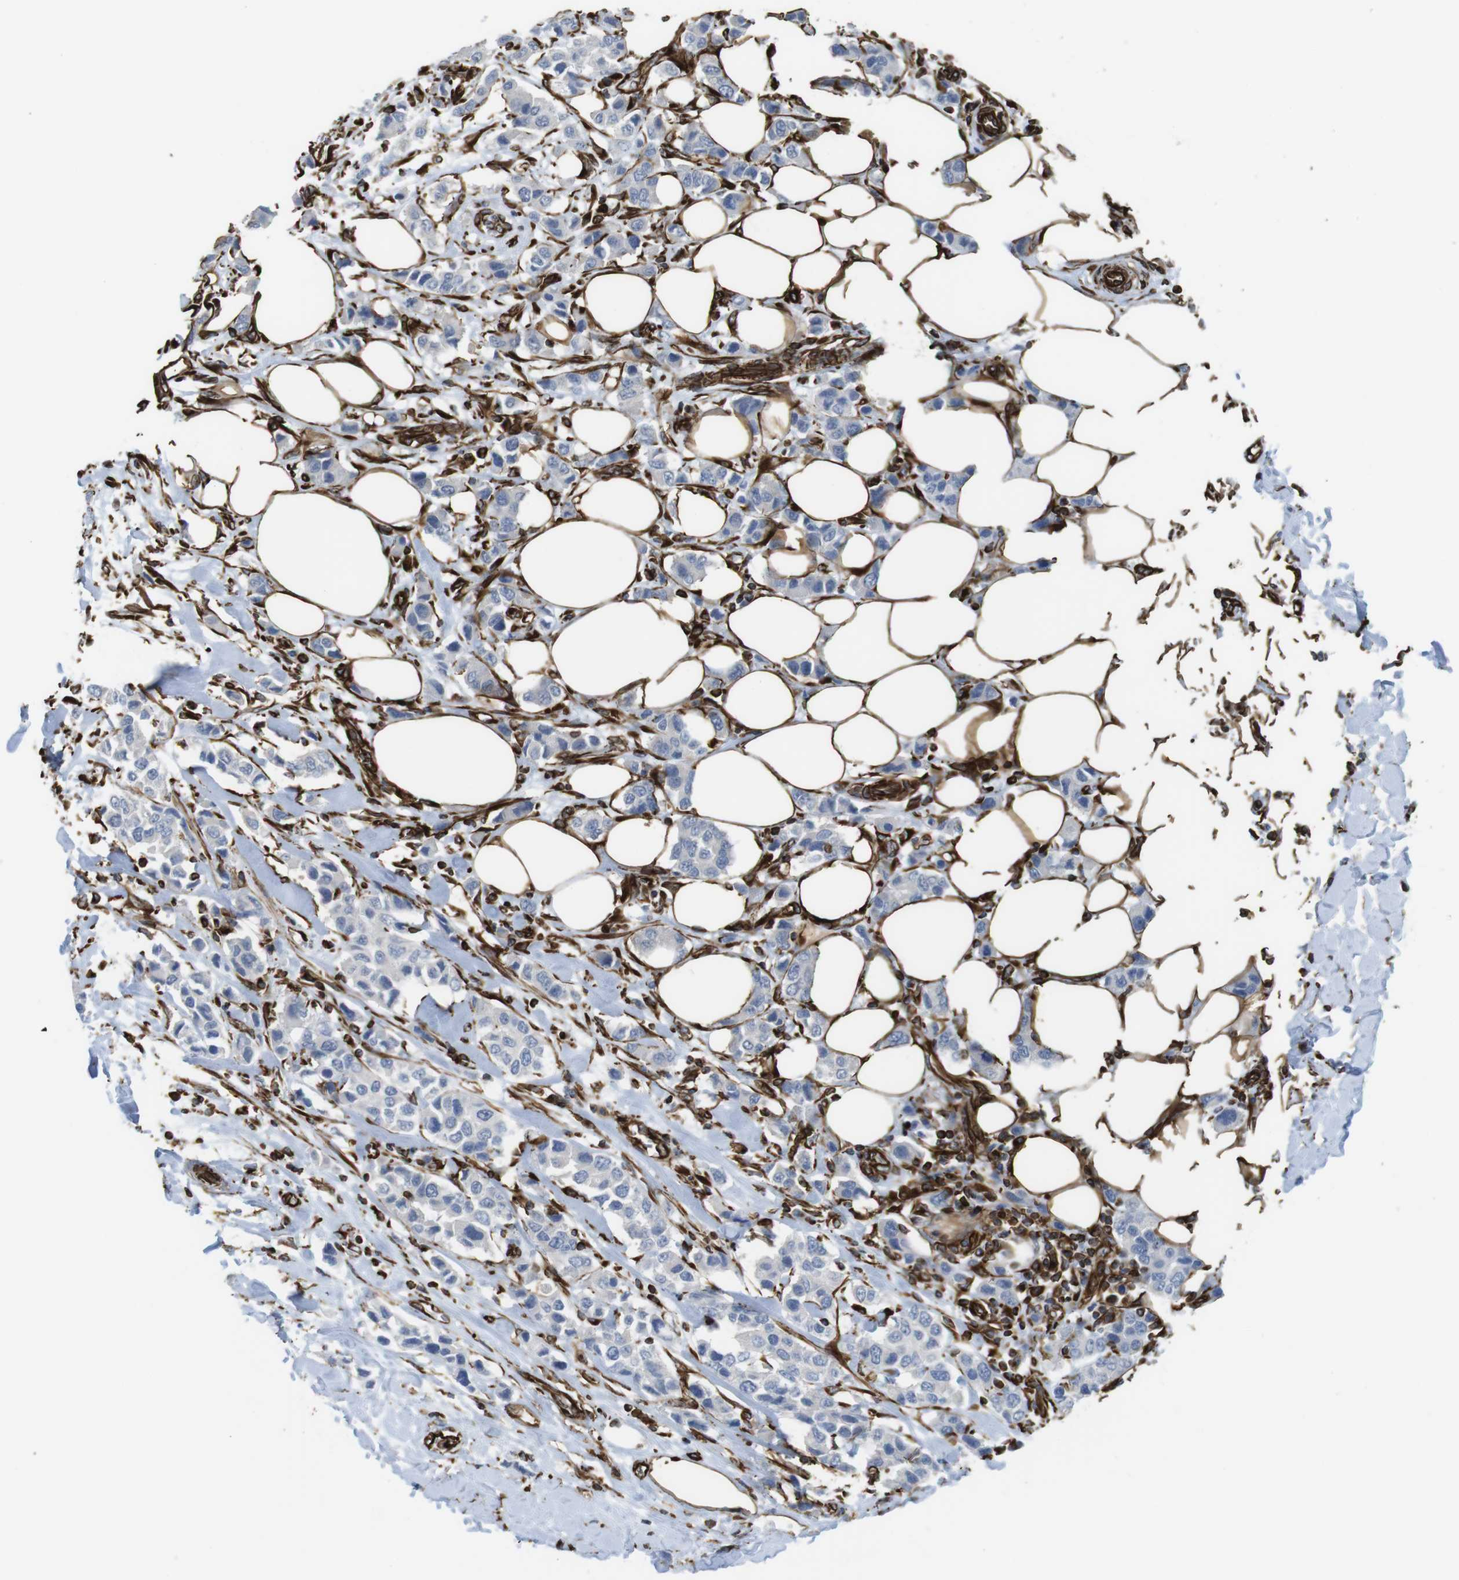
{"staining": {"intensity": "negative", "quantity": "none", "location": "none"}, "tissue": "breast cancer", "cell_type": "Tumor cells", "image_type": "cancer", "snomed": [{"axis": "morphology", "description": "Normal tissue, NOS"}, {"axis": "morphology", "description": "Duct carcinoma"}, {"axis": "topography", "description": "Breast"}], "caption": "Human invasive ductal carcinoma (breast) stained for a protein using immunohistochemistry (IHC) exhibits no staining in tumor cells.", "gene": "RALGPS1", "patient": {"sex": "female", "age": 50}}